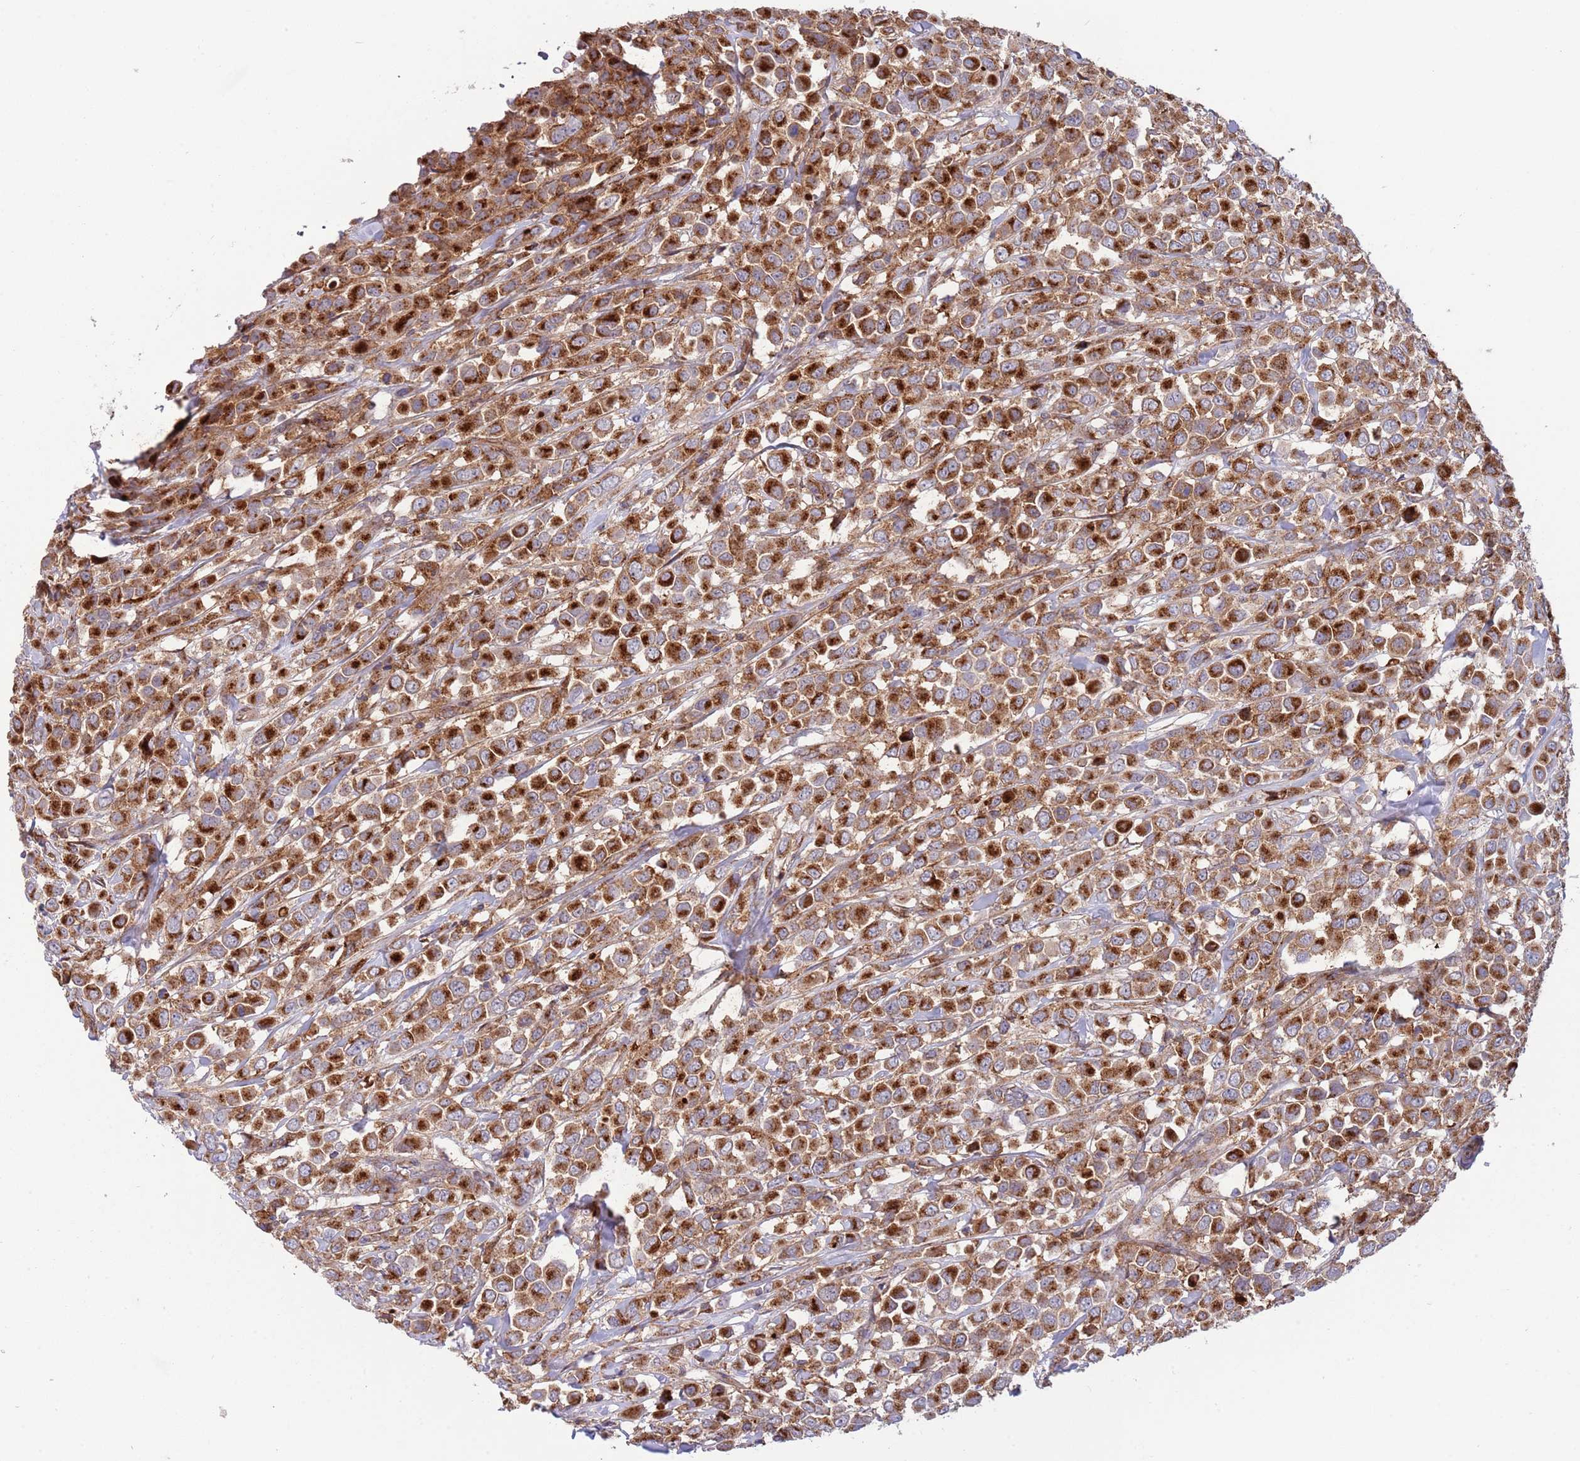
{"staining": {"intensity": "strong", "quantity": ">75%", "location": "cytoplasmic/membranous"}, "tissue": "breast cancer", "cell_type": "Tumor cells", "image_type": "cancer", "snomed": [{"axis": "morphology", "description": "Duct carcinoma"}, {"axis": "topography", "description": "Breast"}], "caption": "IHC image of neoplastic tissue: breast cancer (invasive ductal carcinoma) stained using IHC exhibits high levels of strong protein expression localized specifically in the cytoplasmic/membranous of tumor cells, appearing as a cytoplasmic/membranous brown color.", "gene": "BTBD7", "patient": {"sex": "female", "age": 61}}